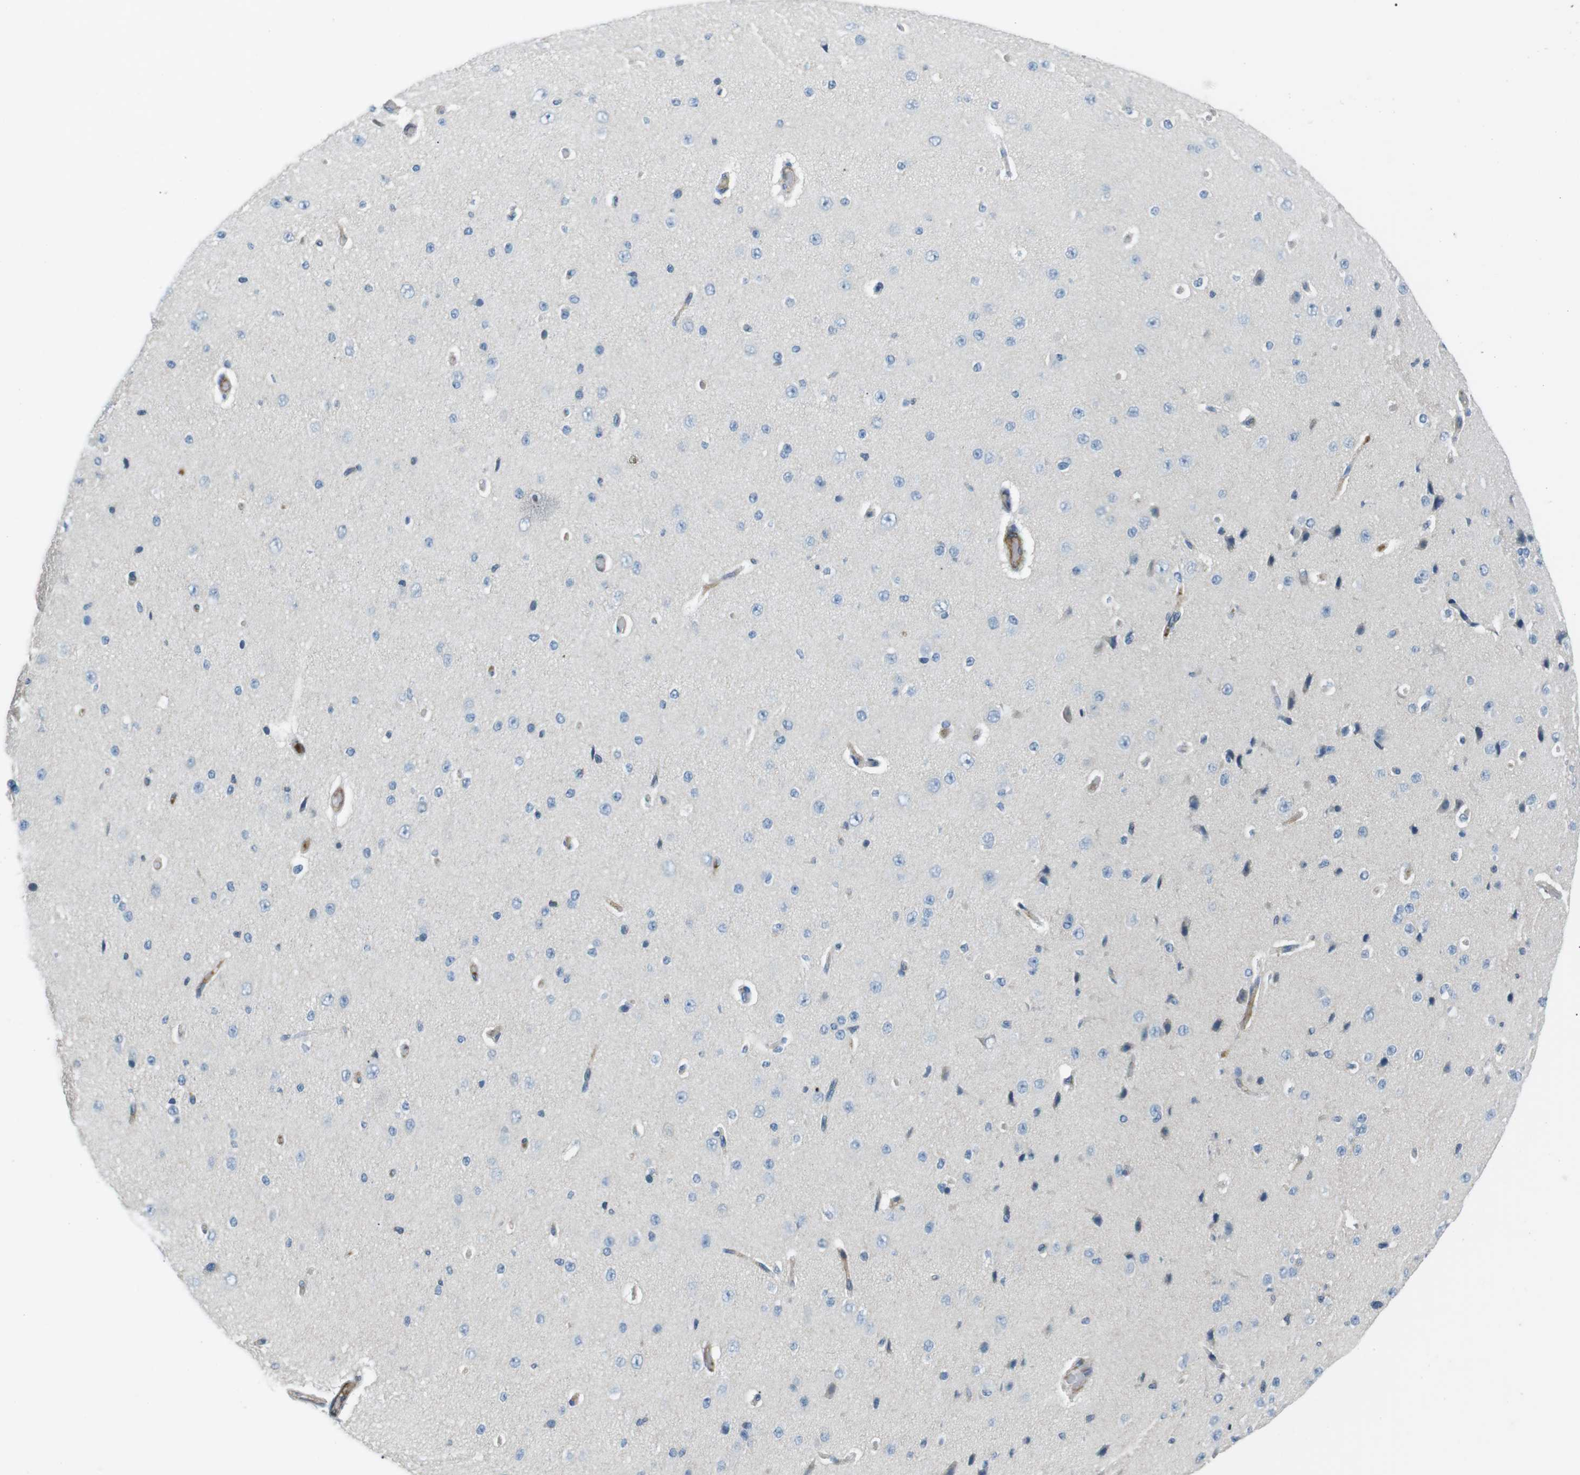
{"staining": {"intensity": "negative", "quantity": "none", "location": "none"}, "tissue": "cerebral cortex", "cell_type": "Endothelial cells", "image_type": "normal", "snomed": [{"axis": "morphology", "description": "Normal tissue, NOS"}, {"axis": "morphology", "description": "Developmental malformation"}, {"axis": "topography", "description": "Cerebral cortex"}], "caption": "An immunohistochemistry micrograph of normal cerebral cortex is shown. There is no staining in endothelial cells of cerebral cortex. The staining is performed using DAB (3,3'-diaminobenzidine) brown chromogen with nuclei counter-stained in using hematoxylin.", "gene": "ARVCF", "patient": {"sex": "female", "age": 30}}